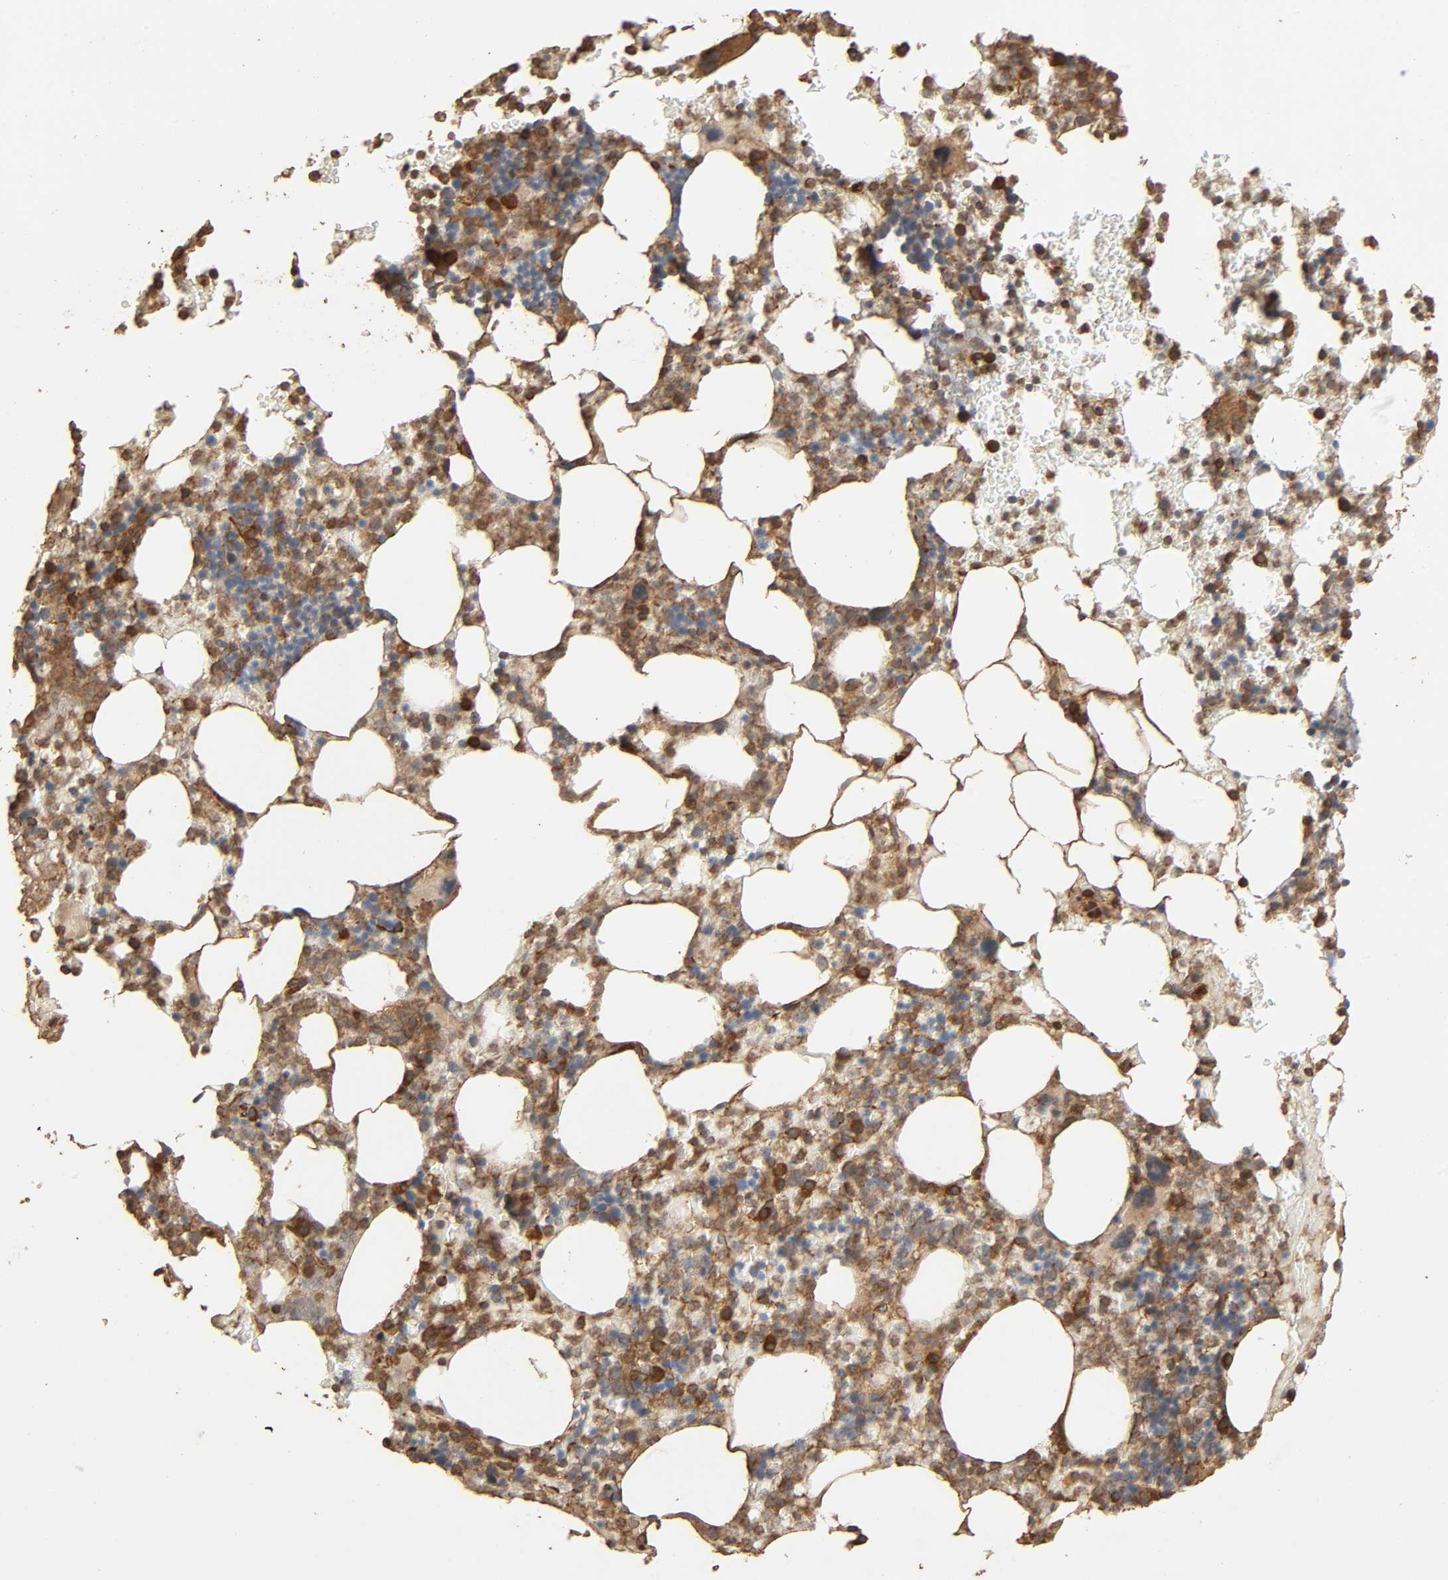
{"staining": {"intensity": "strong", "quantity": "25%-75%", "location": "cytoplasmic/membranous"}, "tissue": "bone marrow", "cell_type": "Hematopoietic cells", "image_type": "normal", "snomed": [{"axis": "morphology", "description": "Normal tissue, NOS"}, {"axis": "topography", "description": "Bone marrow"}], "caption": "Hematopoietic cells exhibit high levels of strong cytoplasmic/membranous staining in approximately 25%-75% of cells in benign bone marrow. (Brightfield microscopy of DAB IHC at high magnification).", "gene": "RPS6KA6", "patient": {"sex": "female", "age": 66}}